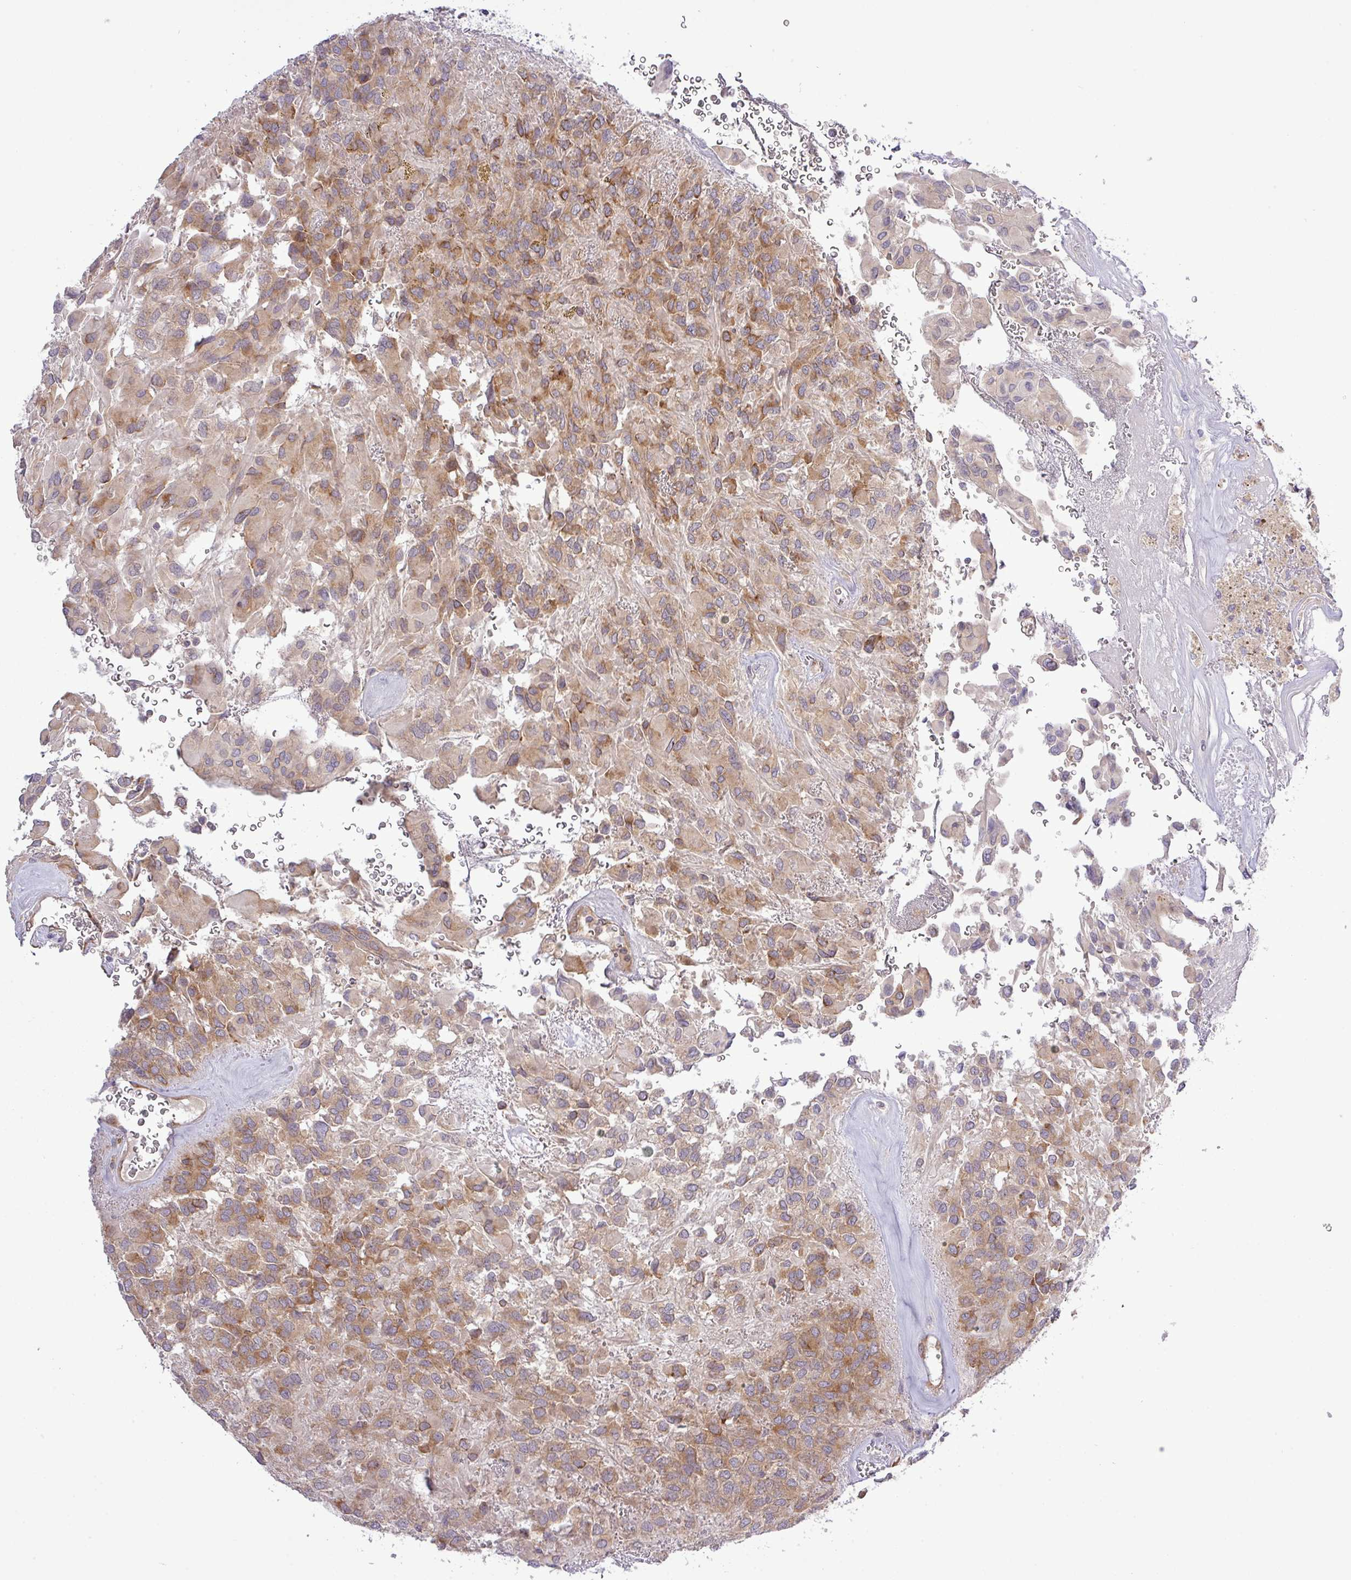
{"staining": {"intensity": "moderate", "quantity": ">75%", "location": "cytoplasmic/membranous"}, "tissue": "glioma", "cell_type": "Tumor cells", "image_type": "cancer", "snomed": [{"axis": "morphology", "description": "Glioma, malignant, Low grade"}, {"axis": "topography", "description": "Brain"}], "caption": "This micrograph exhibits glioma stained with immunohistochemistry (IHC) to label a protein in brown. The cytoplasmic/membranous of tumor cells show moderate positivity for the protein. Nuclei are counter-stained blue.", "gene": "FAM222B", "patient": {"sex": "male", "age": 56}}